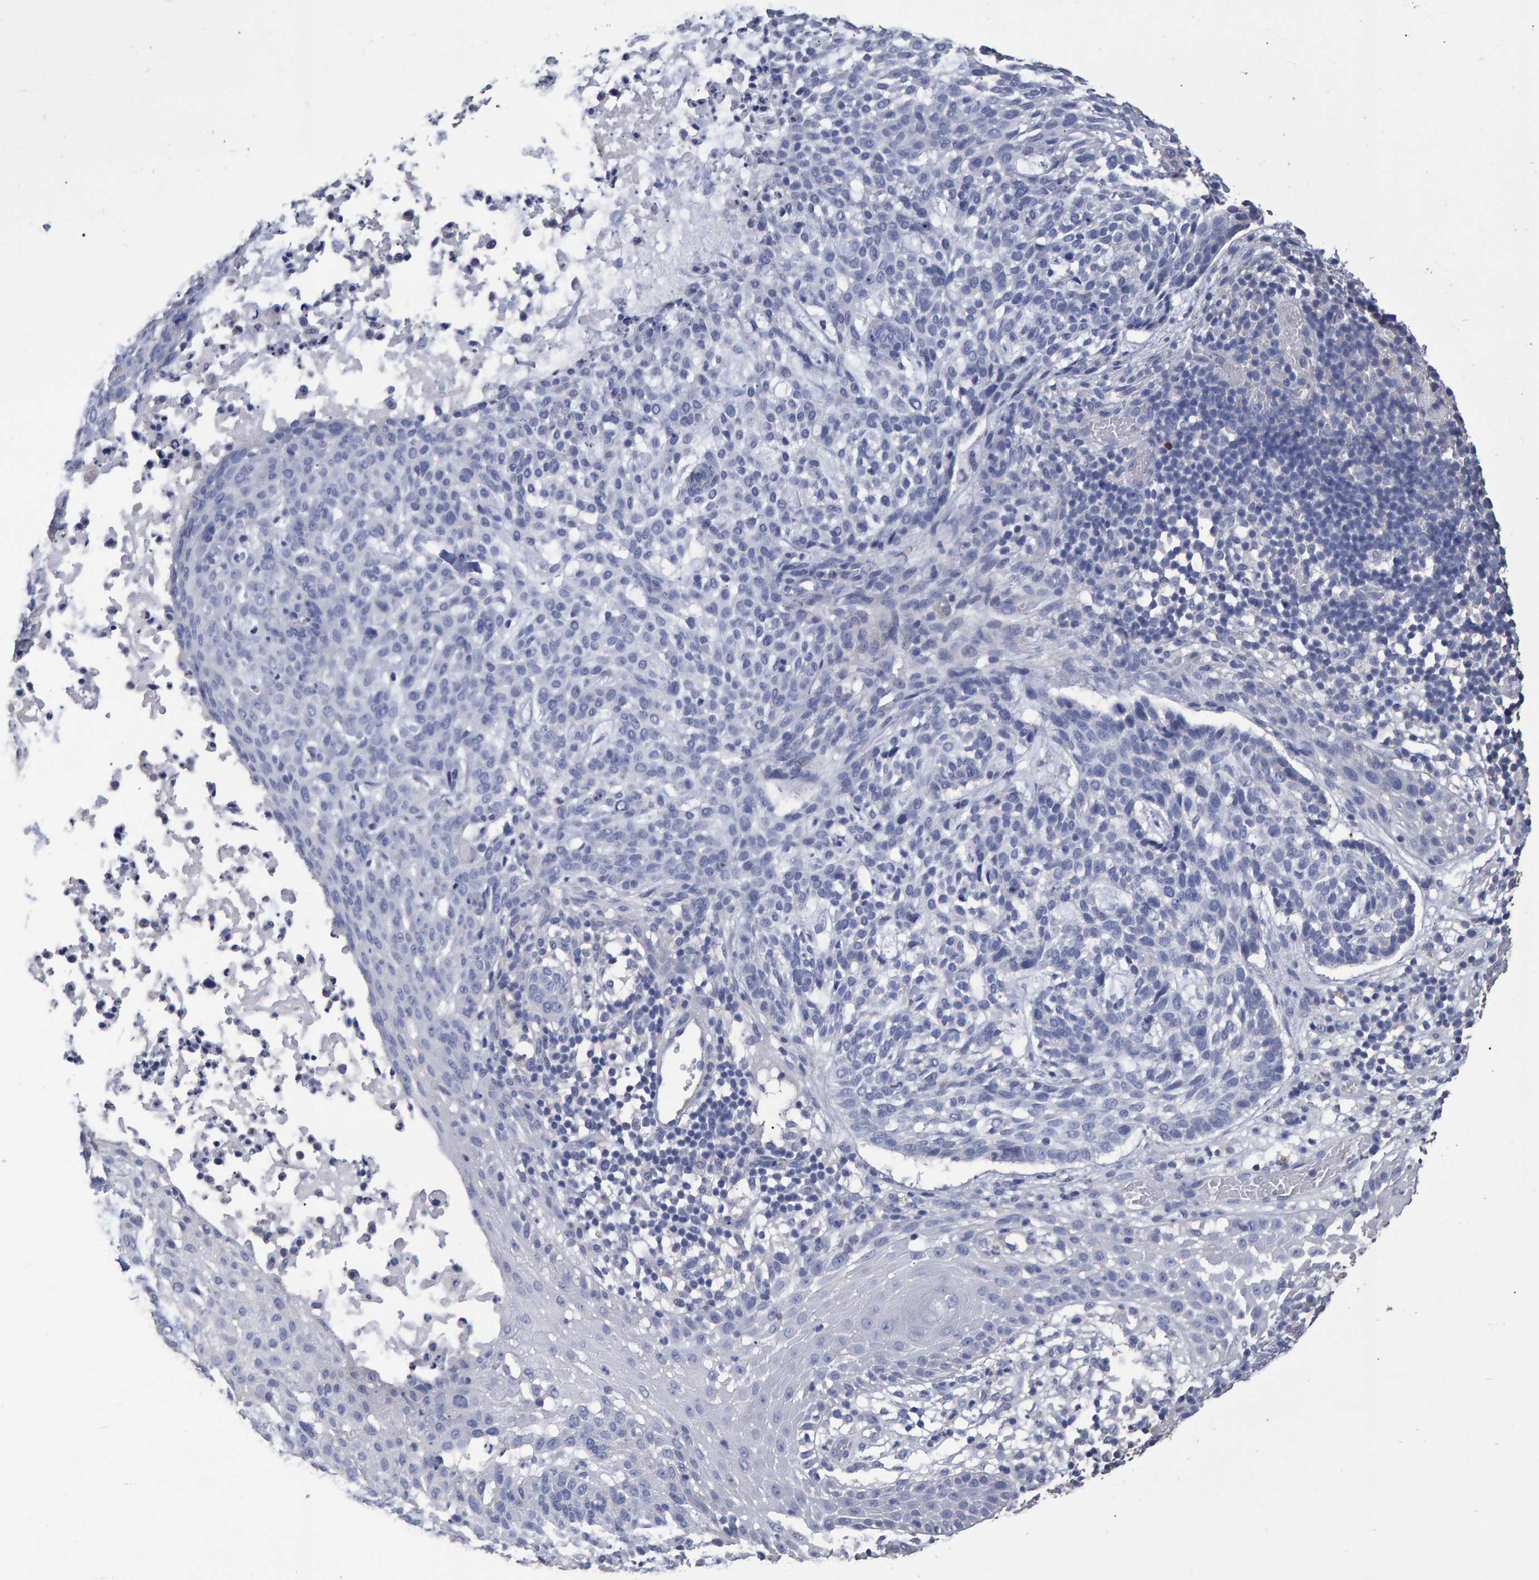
{"staining": {"intensity": "negative", "quantity": "none", "location": "none"}, "tissue": "skin cancer", "cell_type": "Tumor cells", "image_type": "cancer", "snomed": [{"axis": "morphology", "description": "Basal cell carcinoma"}, {"axis": "topography", "description": "Skin"}], "caption": "IHC of human skin basal cell carcinoma exhibits no expression in tumor cells.", "gene": "HEMGN", "patient": {"sex": "female", "age": 64}}